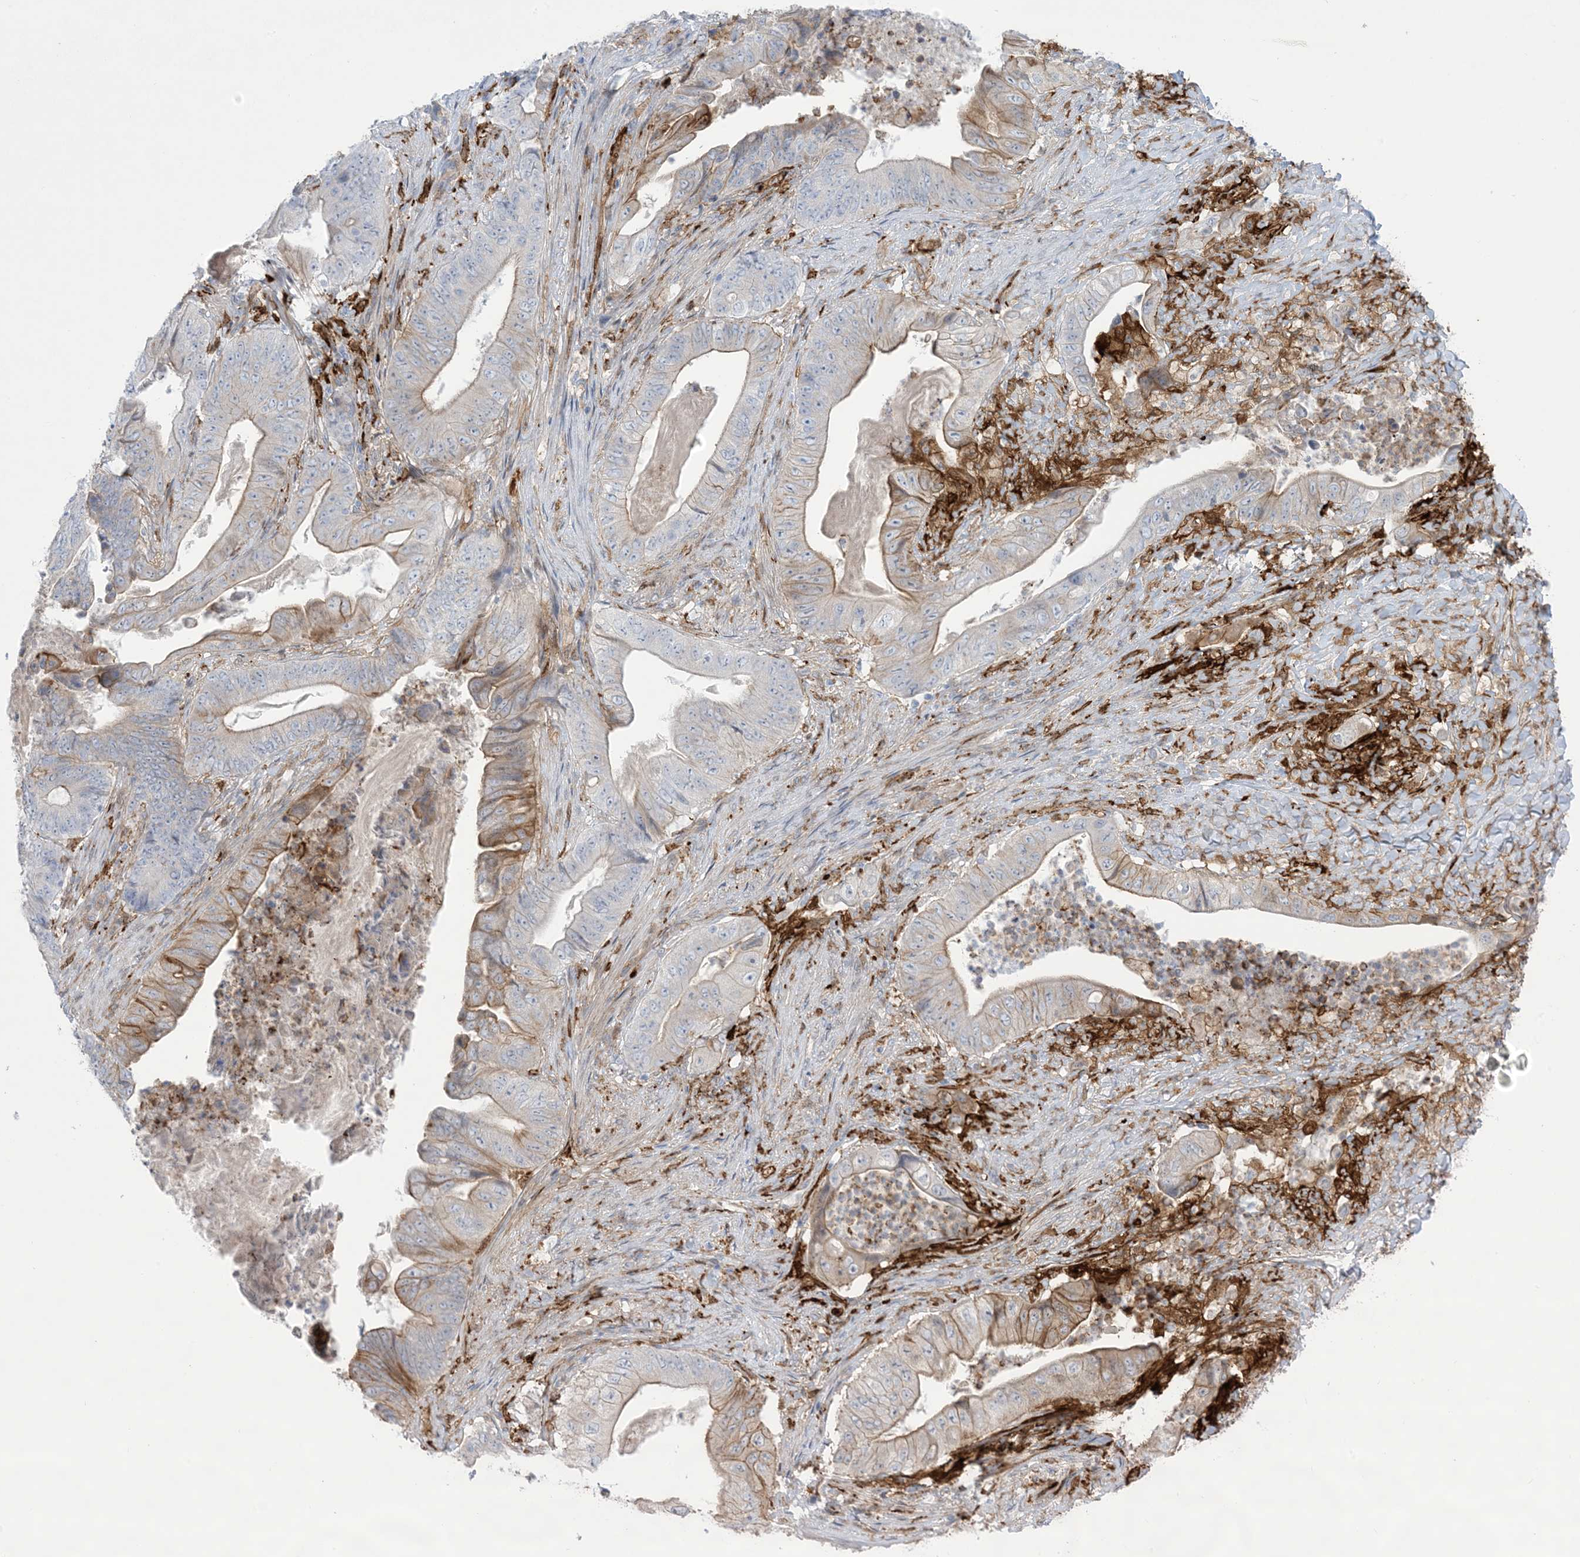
{"staining": {"intensity": "moderate", "quantity": "<25%", "location": "cytoplasmic/membranous"}, "tissue": "stomach cancer", "cell_type": "Tumor cells", "image_type": "cancer", "snomed": [{"axis": "morphology", "description": "Adenocarcinoma, NOS"}, {"axis": "topography", "description": "Stomach"}], "caption": "Immunohistochemical staining of human stomach adenocarcinoma shows moderate cytoplasmic/membranous protein expression in approximately <25% of tumor cells.", "gene": "ICMT", "patient": {"sex": "female", "age": 73}}